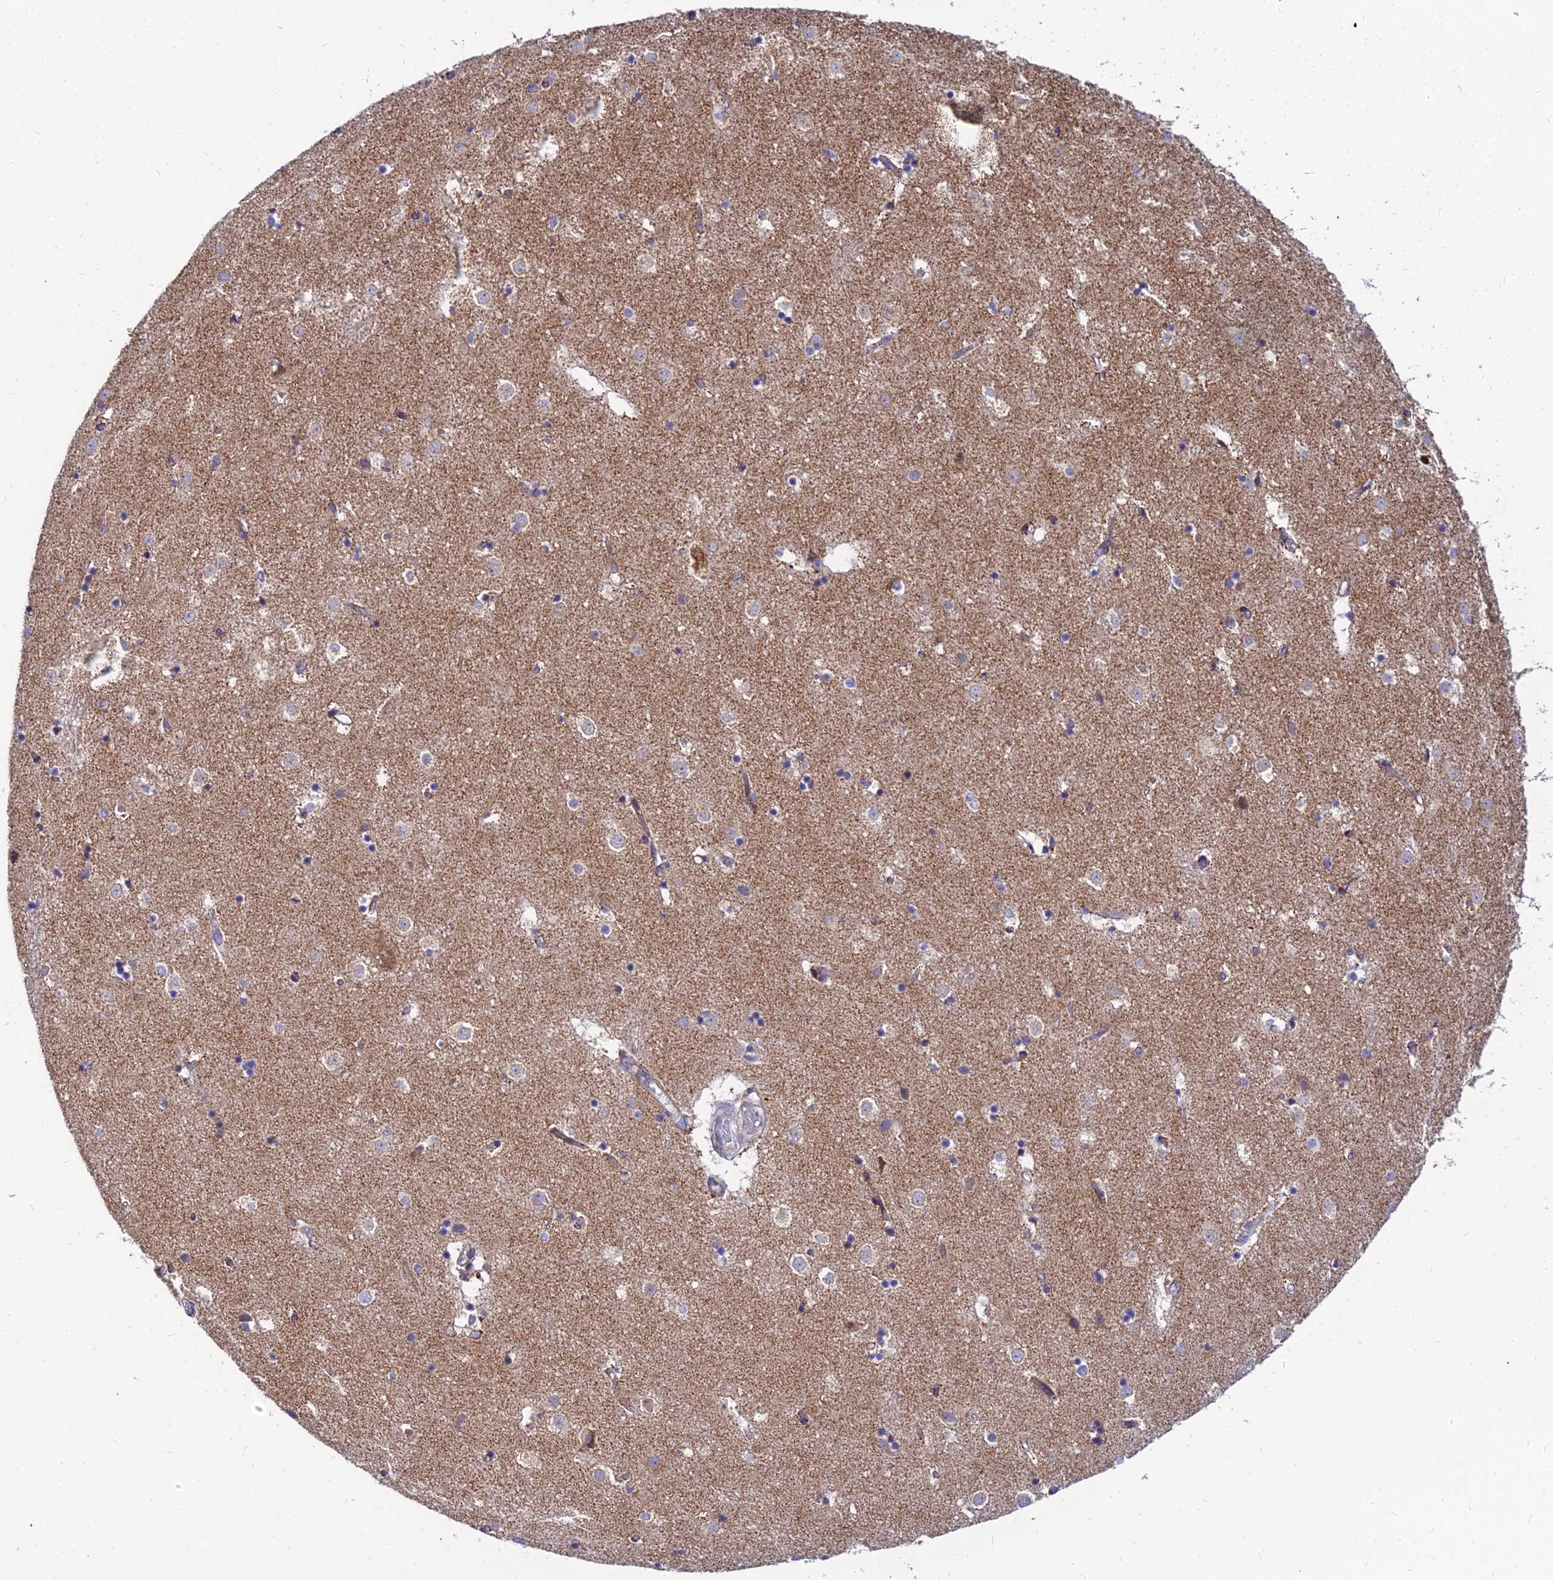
{"staining": {"intensity": "weak", "quantity": "<25%", "location": "cytoplasmic/membranous"}, "tissue": "caudate", "cell_type": "Glial cells", "image_type": "normal", "snomed": [{"axis": "morphology", "description": "Normal tissue, NOS"}, {"axis": "topography", "description": "Lateral ventricle wall"}], "caption": "Immunohistochemistry image of normal human caudate stained for a protein (brown), which exhibits no expression in glial cells. The staining was performed using DAB to visualize the protein expression in brown, while the nuclei were stained in blue with hematoxylin (Magnification: 20x).", "gene": "CCT6A", "patient": {"sex": "female", "age": 52}}